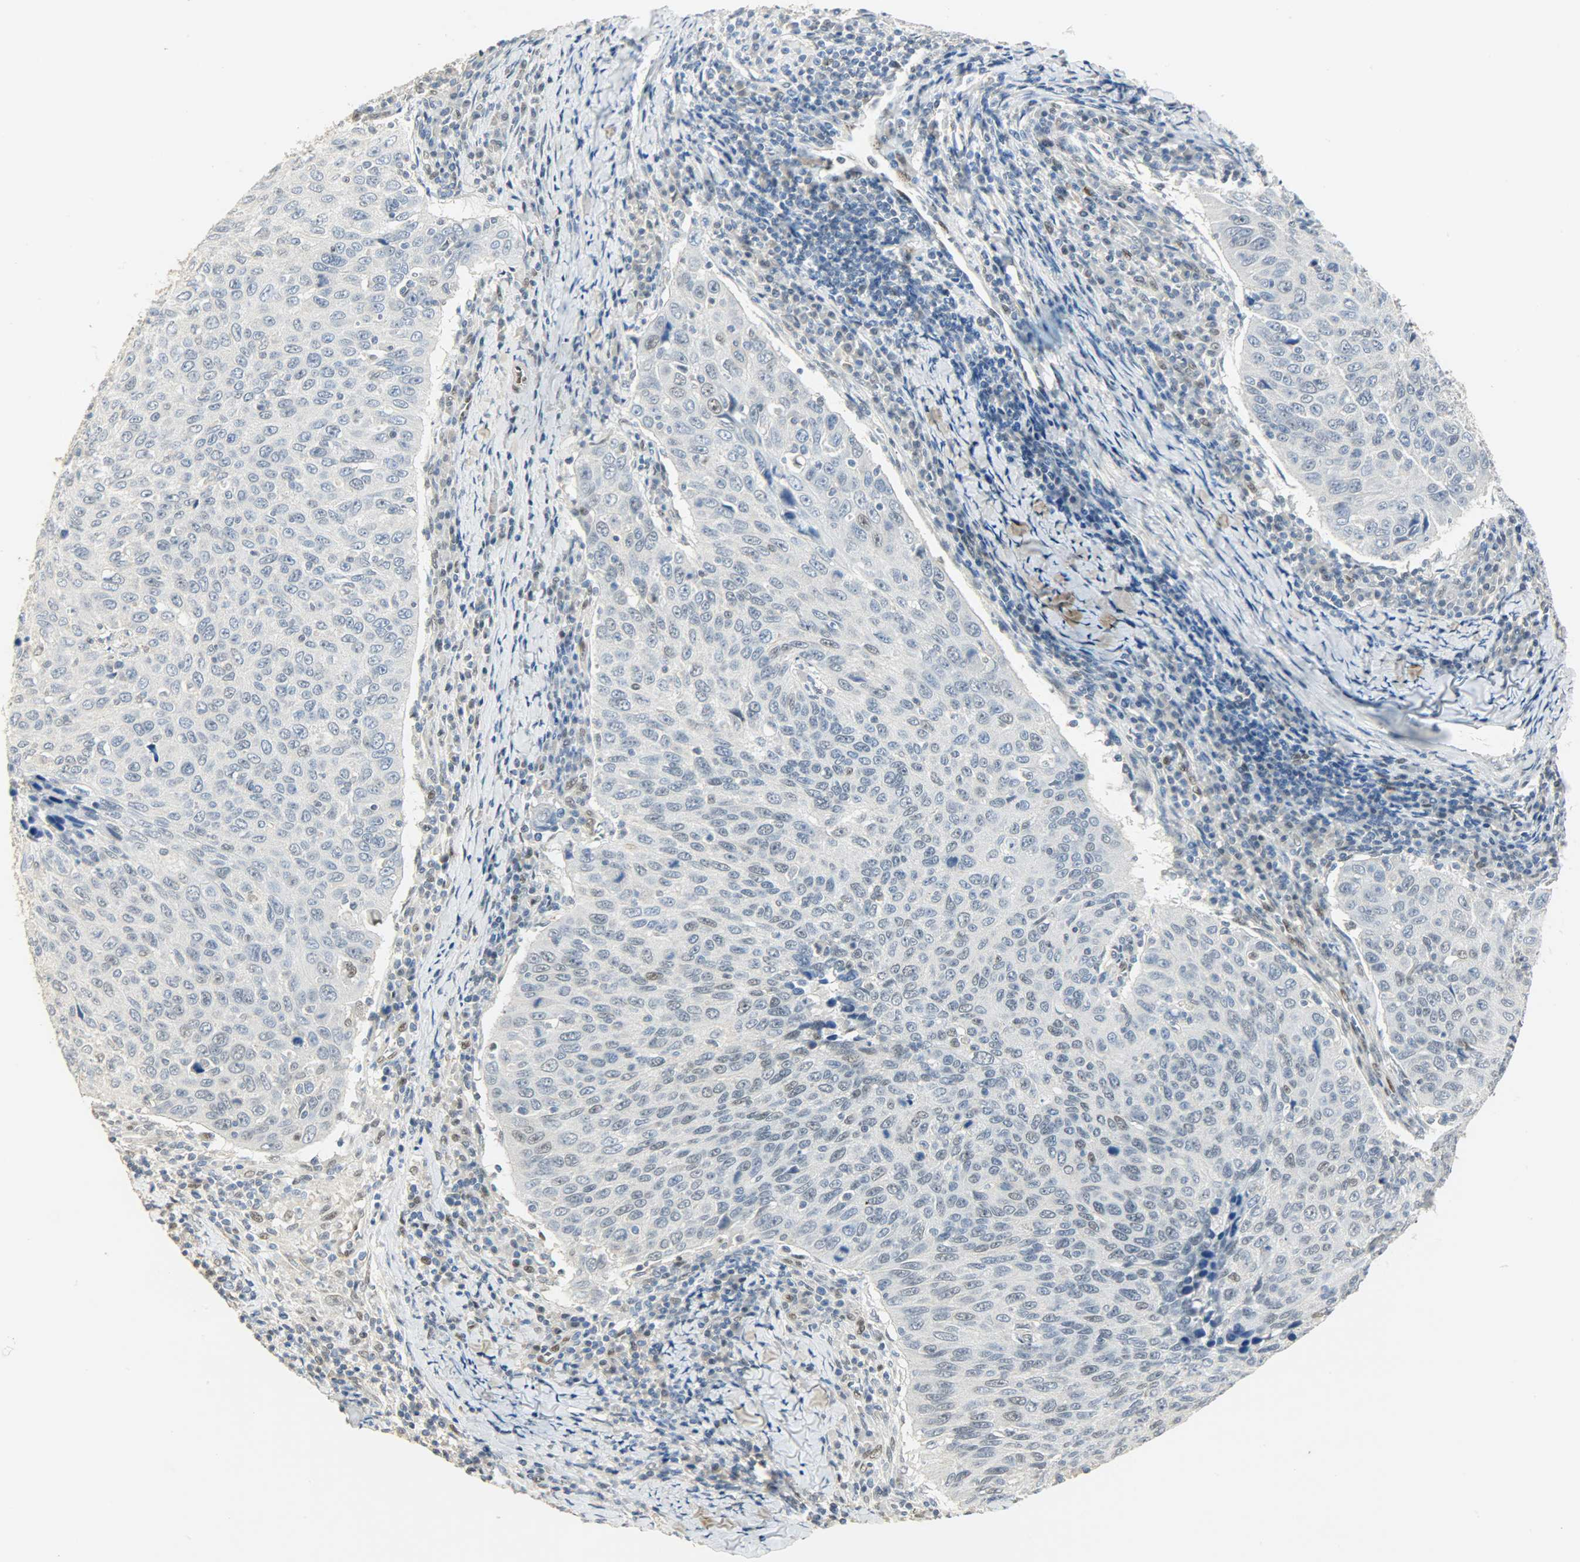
{"staining": {"intensity": "negative", "quantity": "none", "location": "none"}, "tissue": "cervical cancer", "cell_type": "Tumor cells", "image_type": "cancer", "snomed": [{"axis": "morphology", "description": "Squamous cell carcinoma, NOS"}, {"axis": "topography", "description": "Cervix"}], "caption": "The immunohistochemistry image has no significant expression in tumor cells of cervical cancer (squamous cell carcinoma) tissue.", "gene": "NPEPL1", "patient": {"sex": "female", "age": 53}}